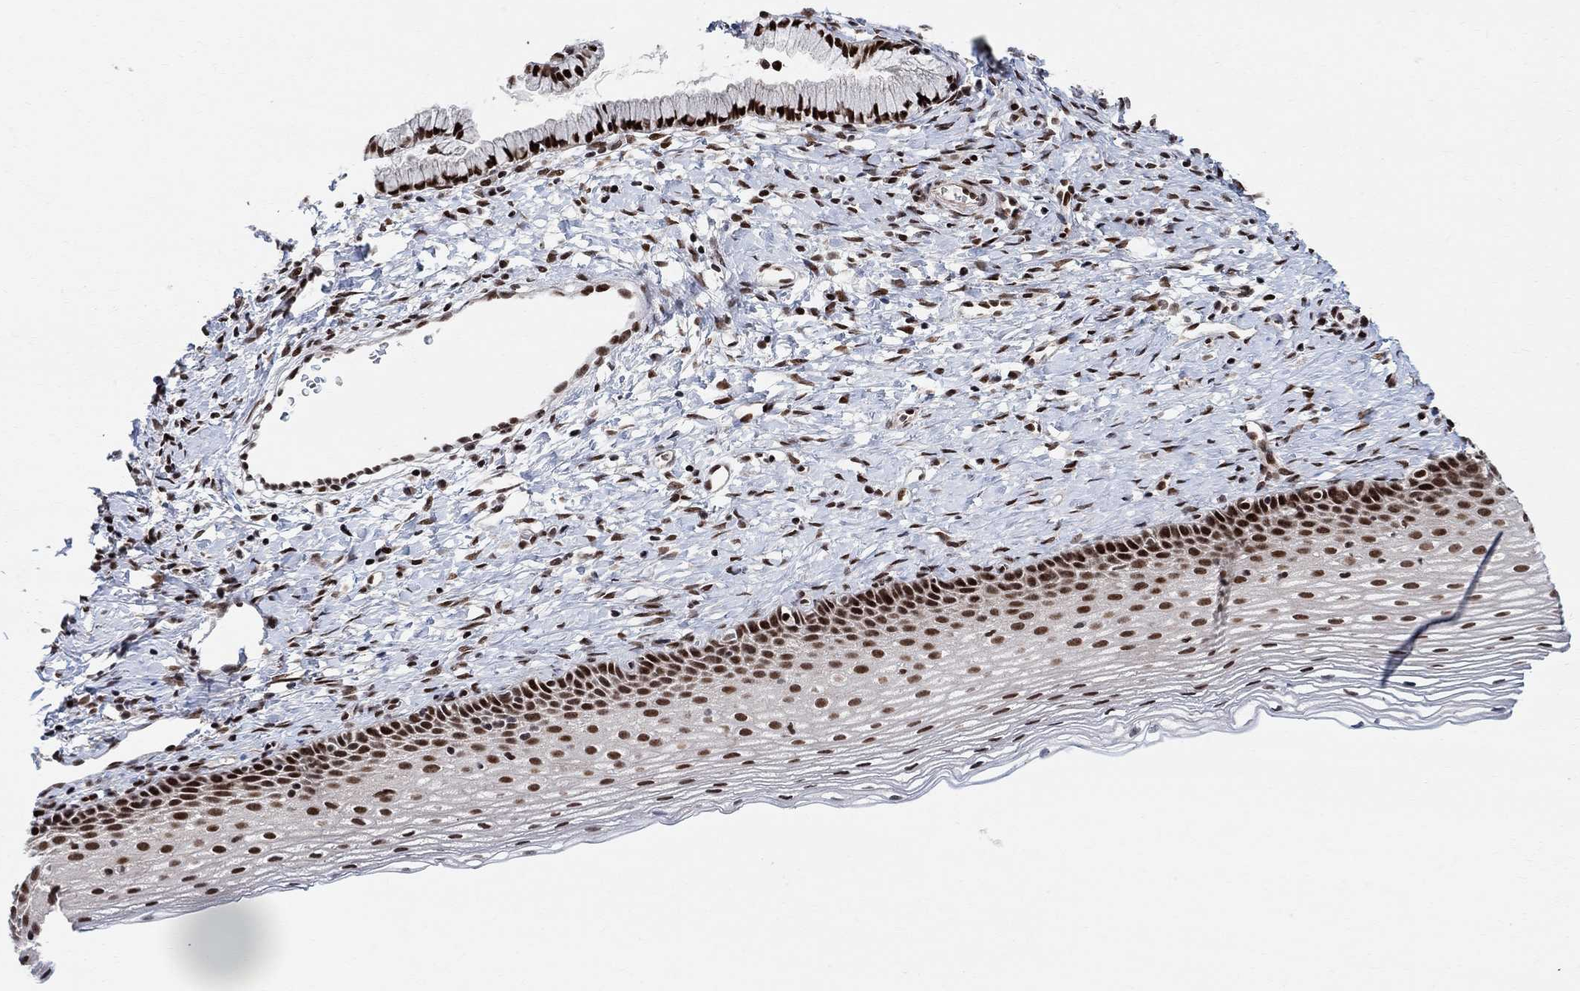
{"staining": {"intensity": "strong", "quantity": ">75%", "location": "nuclear"}, "tissue": "cervix", "cell_type": "Glandular cells", "image_type": "normal", "snomed": [{"axis": "morphology", "description": "Normal tissue, NOS"}, {"axis": "topography", "description": "Cervix"}], "caption": "Protein staining of normal cervix demonstrates strong nuclear expression in approximately >75% of glandular cells.", "gene": "E4F1", "patient": {"sex": "female", "age": 39}}